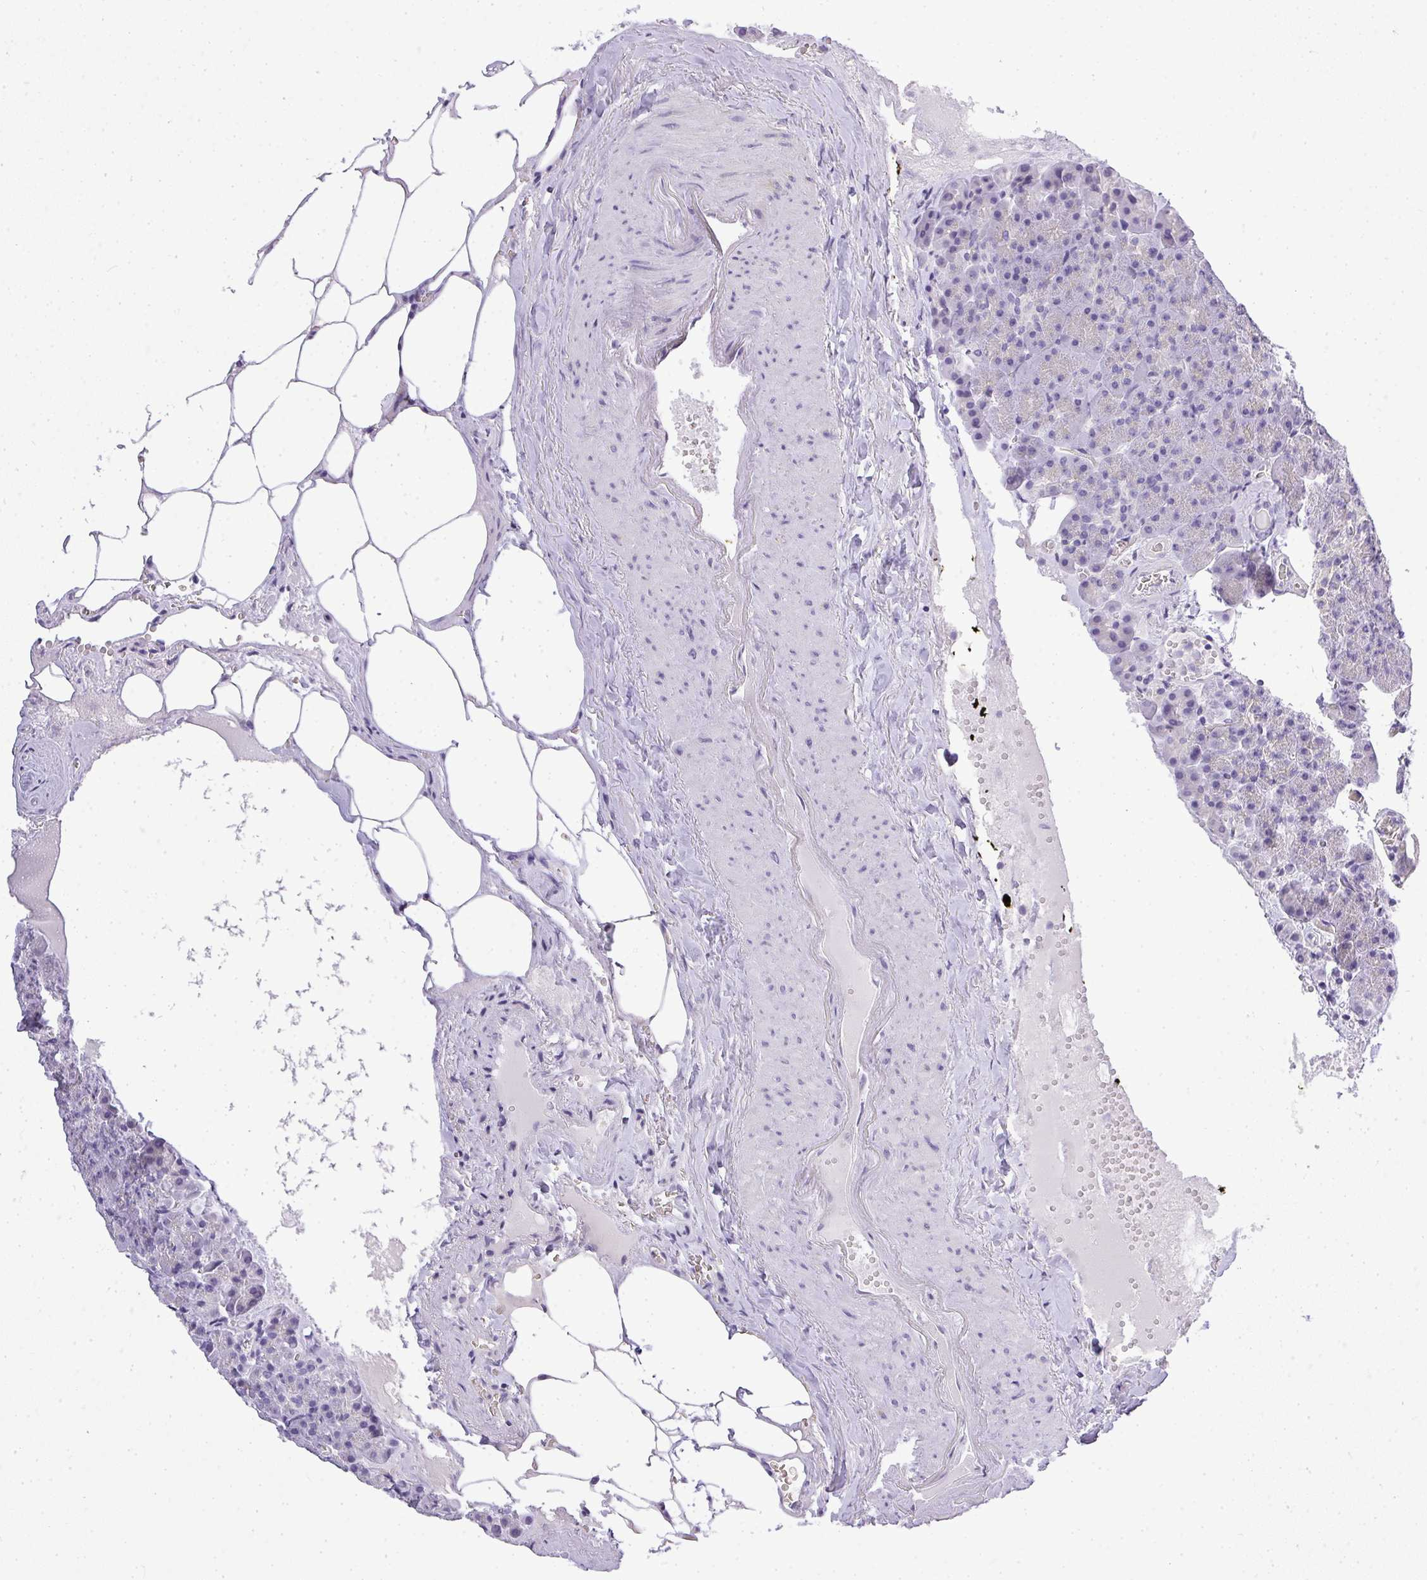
{"staining": {"intensity": "weak", "quantity": "<25%", "location": "cytoplasmic/membranous"}, "tissue": "pancreas", "cell_type": "Exocrine glandular cells", "image_type": "normal", "snomed": [{"axis": "morphology", "description": "Normal tissue, NOS"}, {"axis": "topography", "description": "Pancreas"}], "caption": "Immunohistochemical staining of benign pancreas demonstrates no significant expression in exocrine glandular cells. (Stains: DAB (3,3'-diaminobenzidine) immunohistochemistry (IHC) with hematoxylin counter stain, Microscopy: brightfield microscopy at high magnification).", "gene": "PLPPR3", "patient": {"sex": "female", "age": 74}}